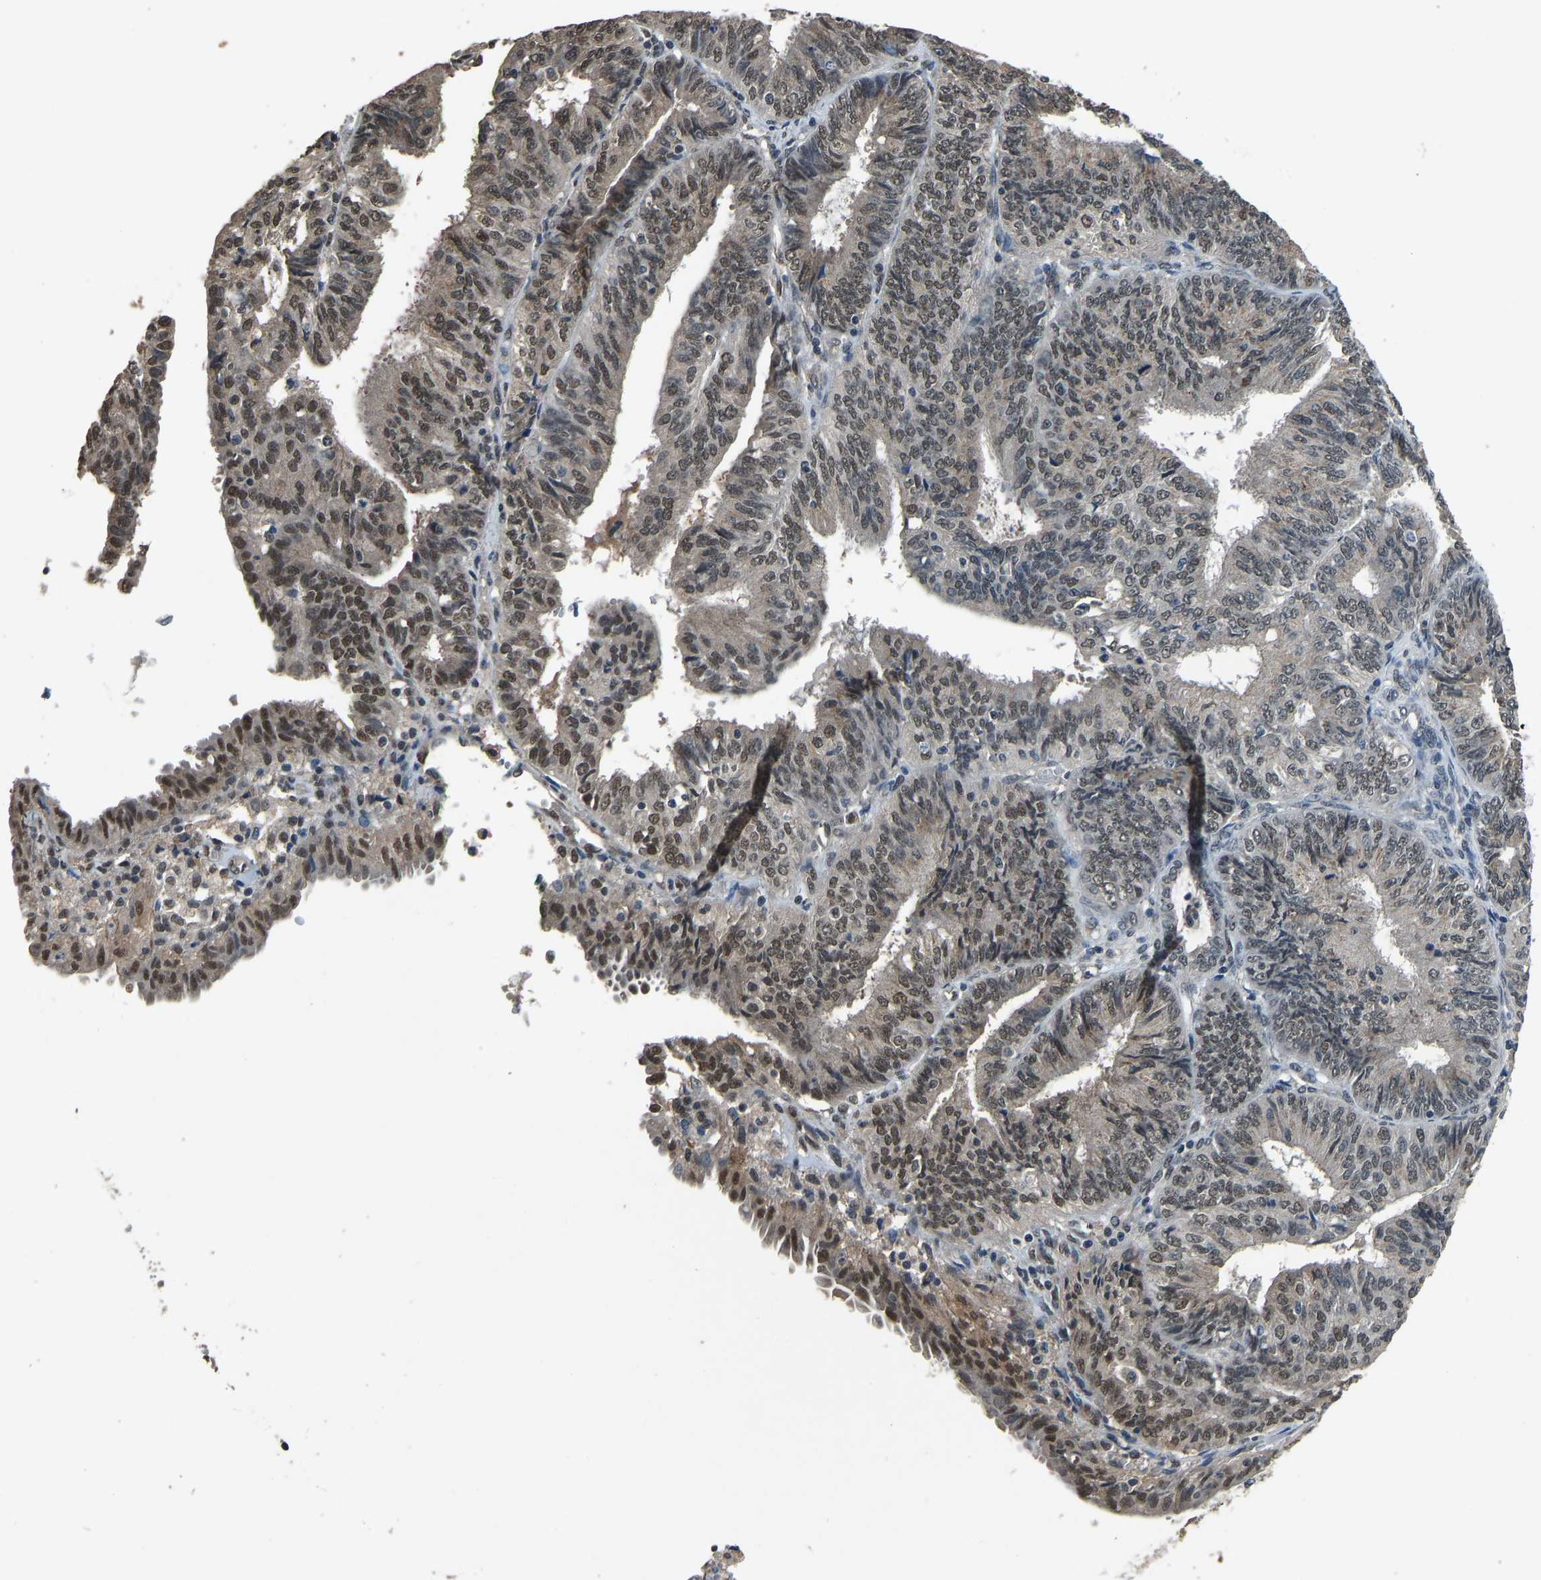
{"staining": {"intensity": "moderate", "quantity": ">75%", "location": "nuclear"}, "tissue": "endometrial cancer", "cell_type": "Tumor cells", "image_type": "cancer", "snomed": [{"axis": "morphology", "description": "Adenocarcinoma, NOS"}, {"axis": "topography", "description": "Endometrium"}], "caption": "A brown stain highlights moderate nuclear expression of a protein in endometrial adenocarcinoma tumor cells.", "gene": "TOX4", "patient": {"sex": "female", "age": 58}}